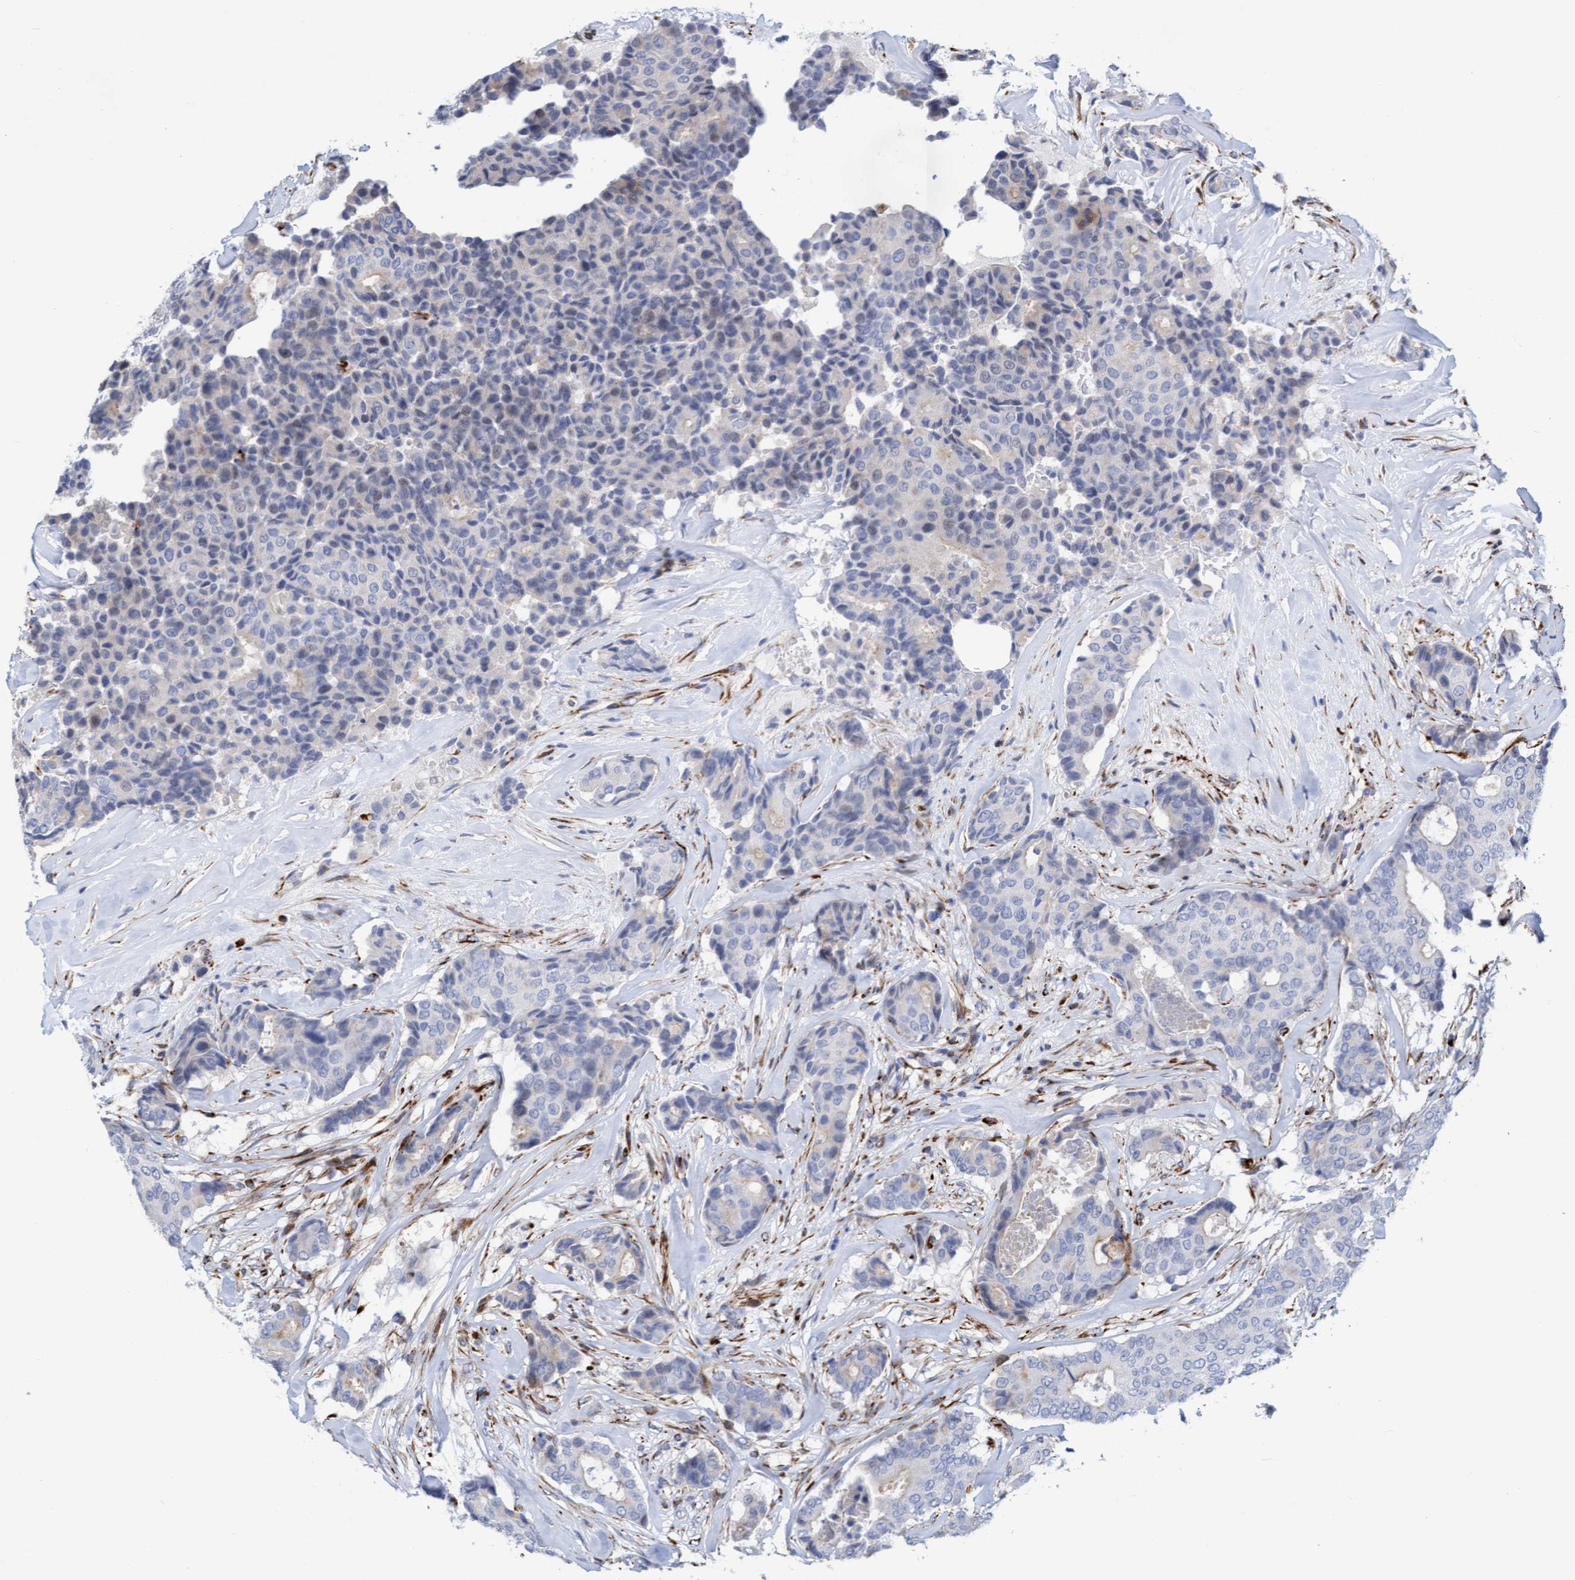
{"staining": {"intensity": "negative", "quantity": "none", "location": "none"}, "tissue": "breast cancer", "cell_type": "Tumor cells", "image_type": "cancer", "snomed": [{"axis": "morphology", "description": "Duct carcinoma"}, {"axis": "topography", "description": "Breast"}], "caption": "Immunohistochemical staining of human breast cancer demonstrates no significant positivity in tumor cells.", "gene": "POLG2", "patient": {"sex": "female", "age": 75}}